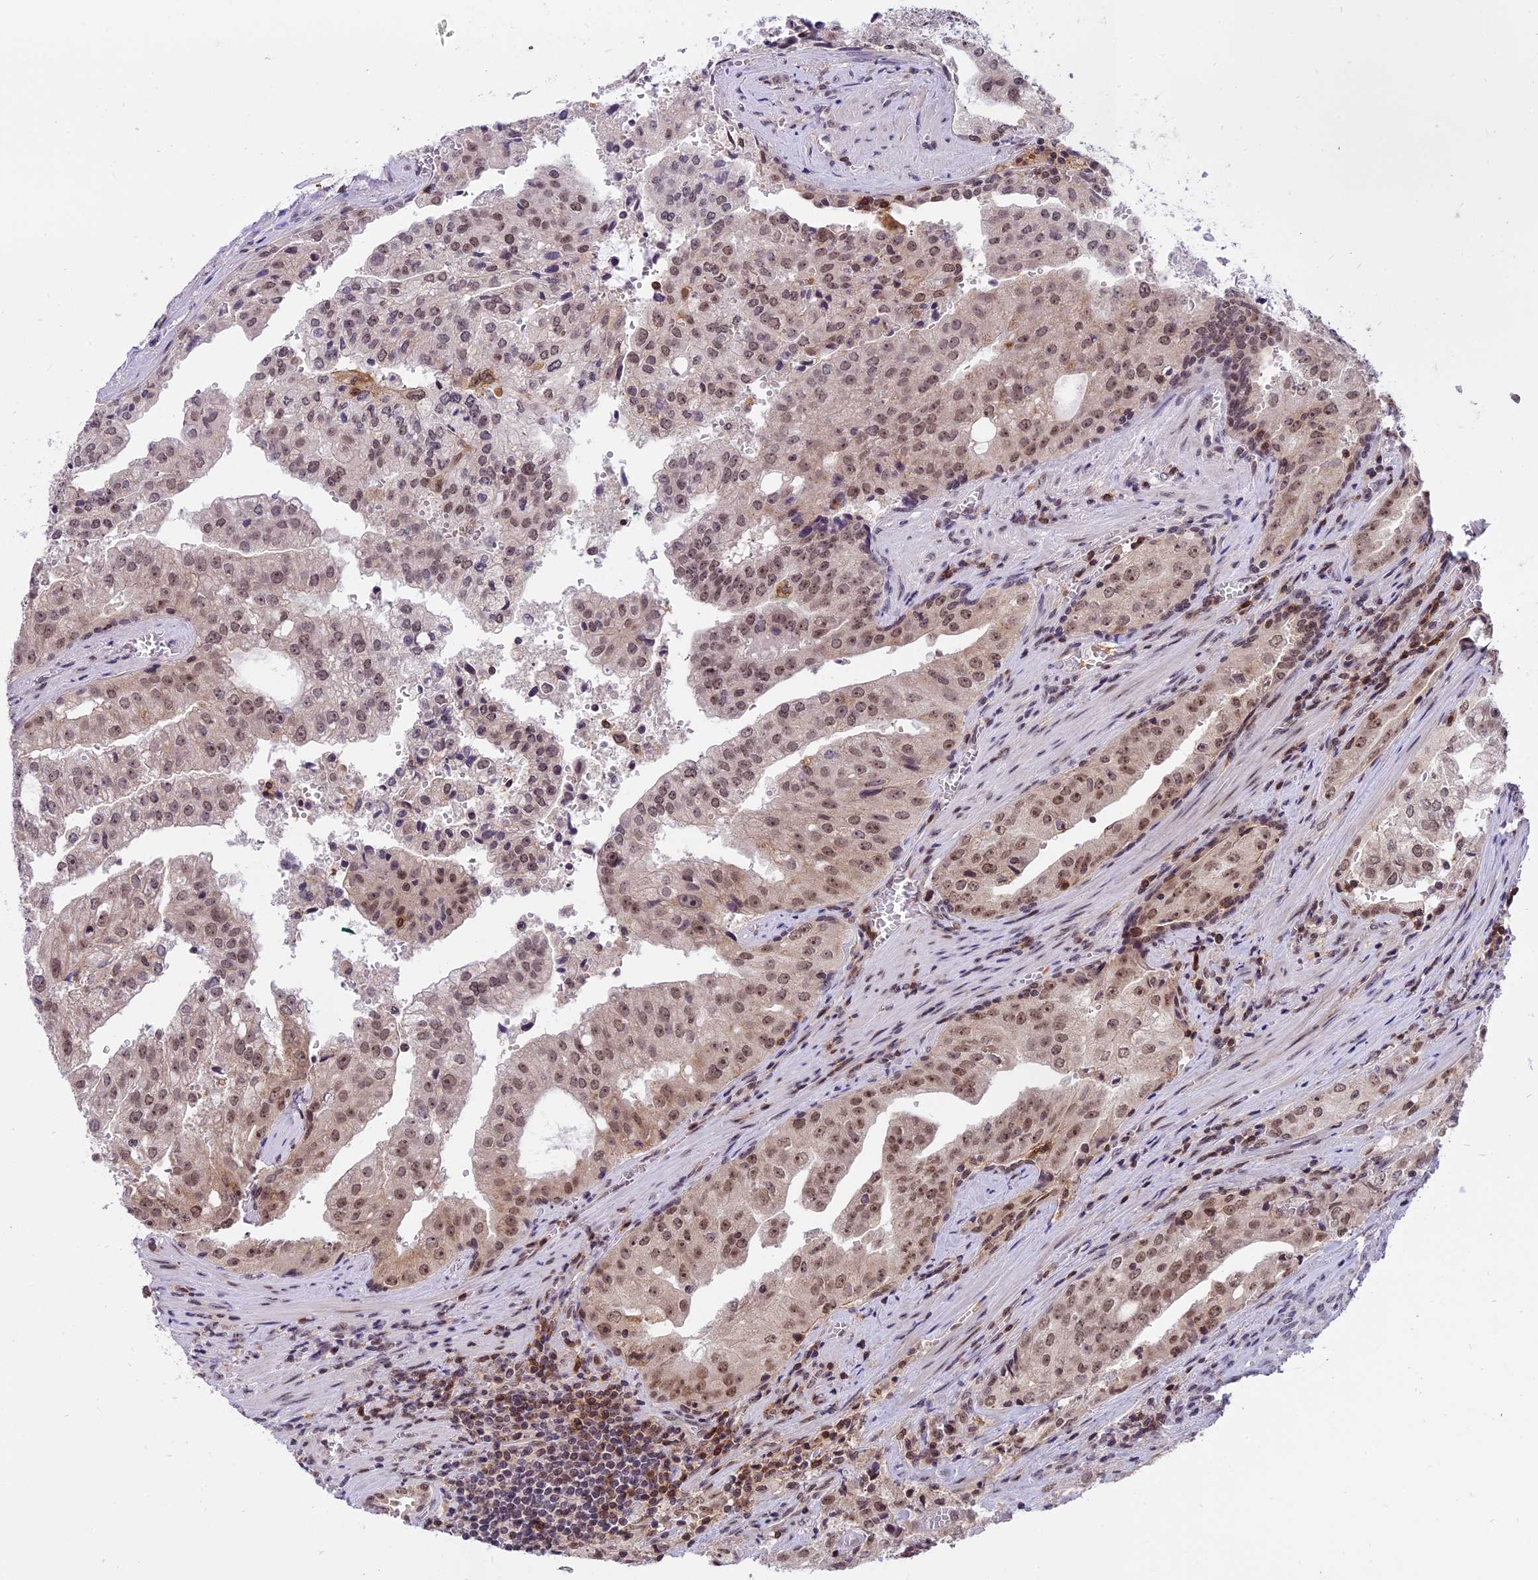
{"staining": {"intensity": "moderate", "quantity": "25%-75%", "location": "nuclear"}, "tissue": "prostate cancer", "cell_type": "Tumor cells", "image_type": "cancer", "snomed": [{"axis": "morphology", "description": "Adenocarcinoma, High grade"}, {"axis": "topography", "description": "Prostate"}], "caption": "Prostate cancer tissue reveals moderate nuclear expression in about 25%-75% of tumor cells, visualized by immunohistochemistry.", "gene": "TADA3", "patient": {"sex": "male", "age": 68}}